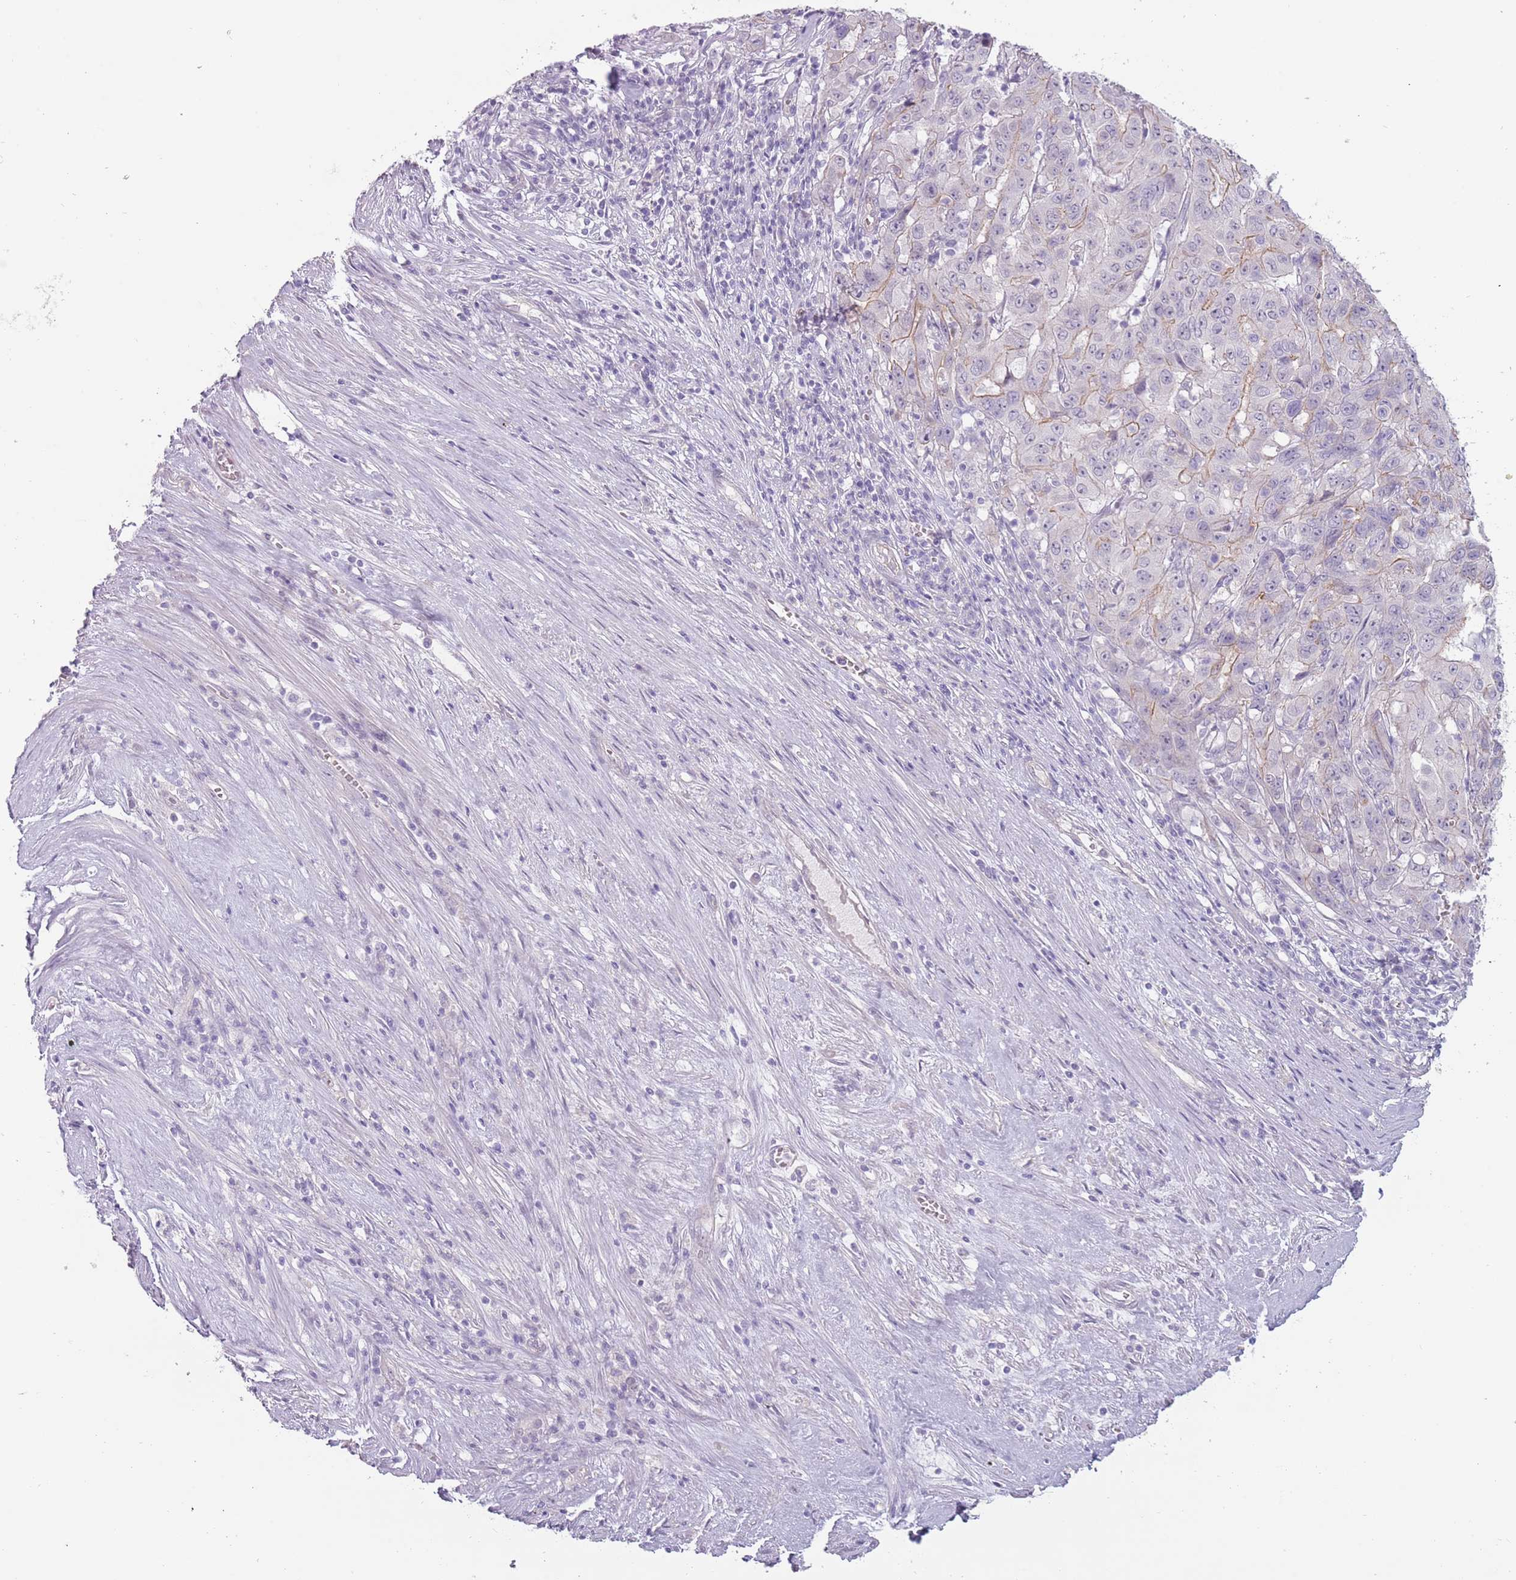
{"staining": {"intensity": "weak", "quantity": "25%-75%", "location": "cytoplasmic/membranous"}, "tissue": "pancreatic cancer", "cell_type": "Tumor cells", "image_type": "cancer", "snomed": [{"axis": "morphology", "description": "Adenocarcinoma, NOS"}, {"axis": "topography", "description": "Pancreas"}], "caption": "This image reveals IHC staining of pancreatic cancer (adenocarcinoma), with low weak cytoplasmic/membranous staining in about 25%-75% of tumor cells.", "gene": "RFX2", "patient": {"sex": "male", "age": 63}}